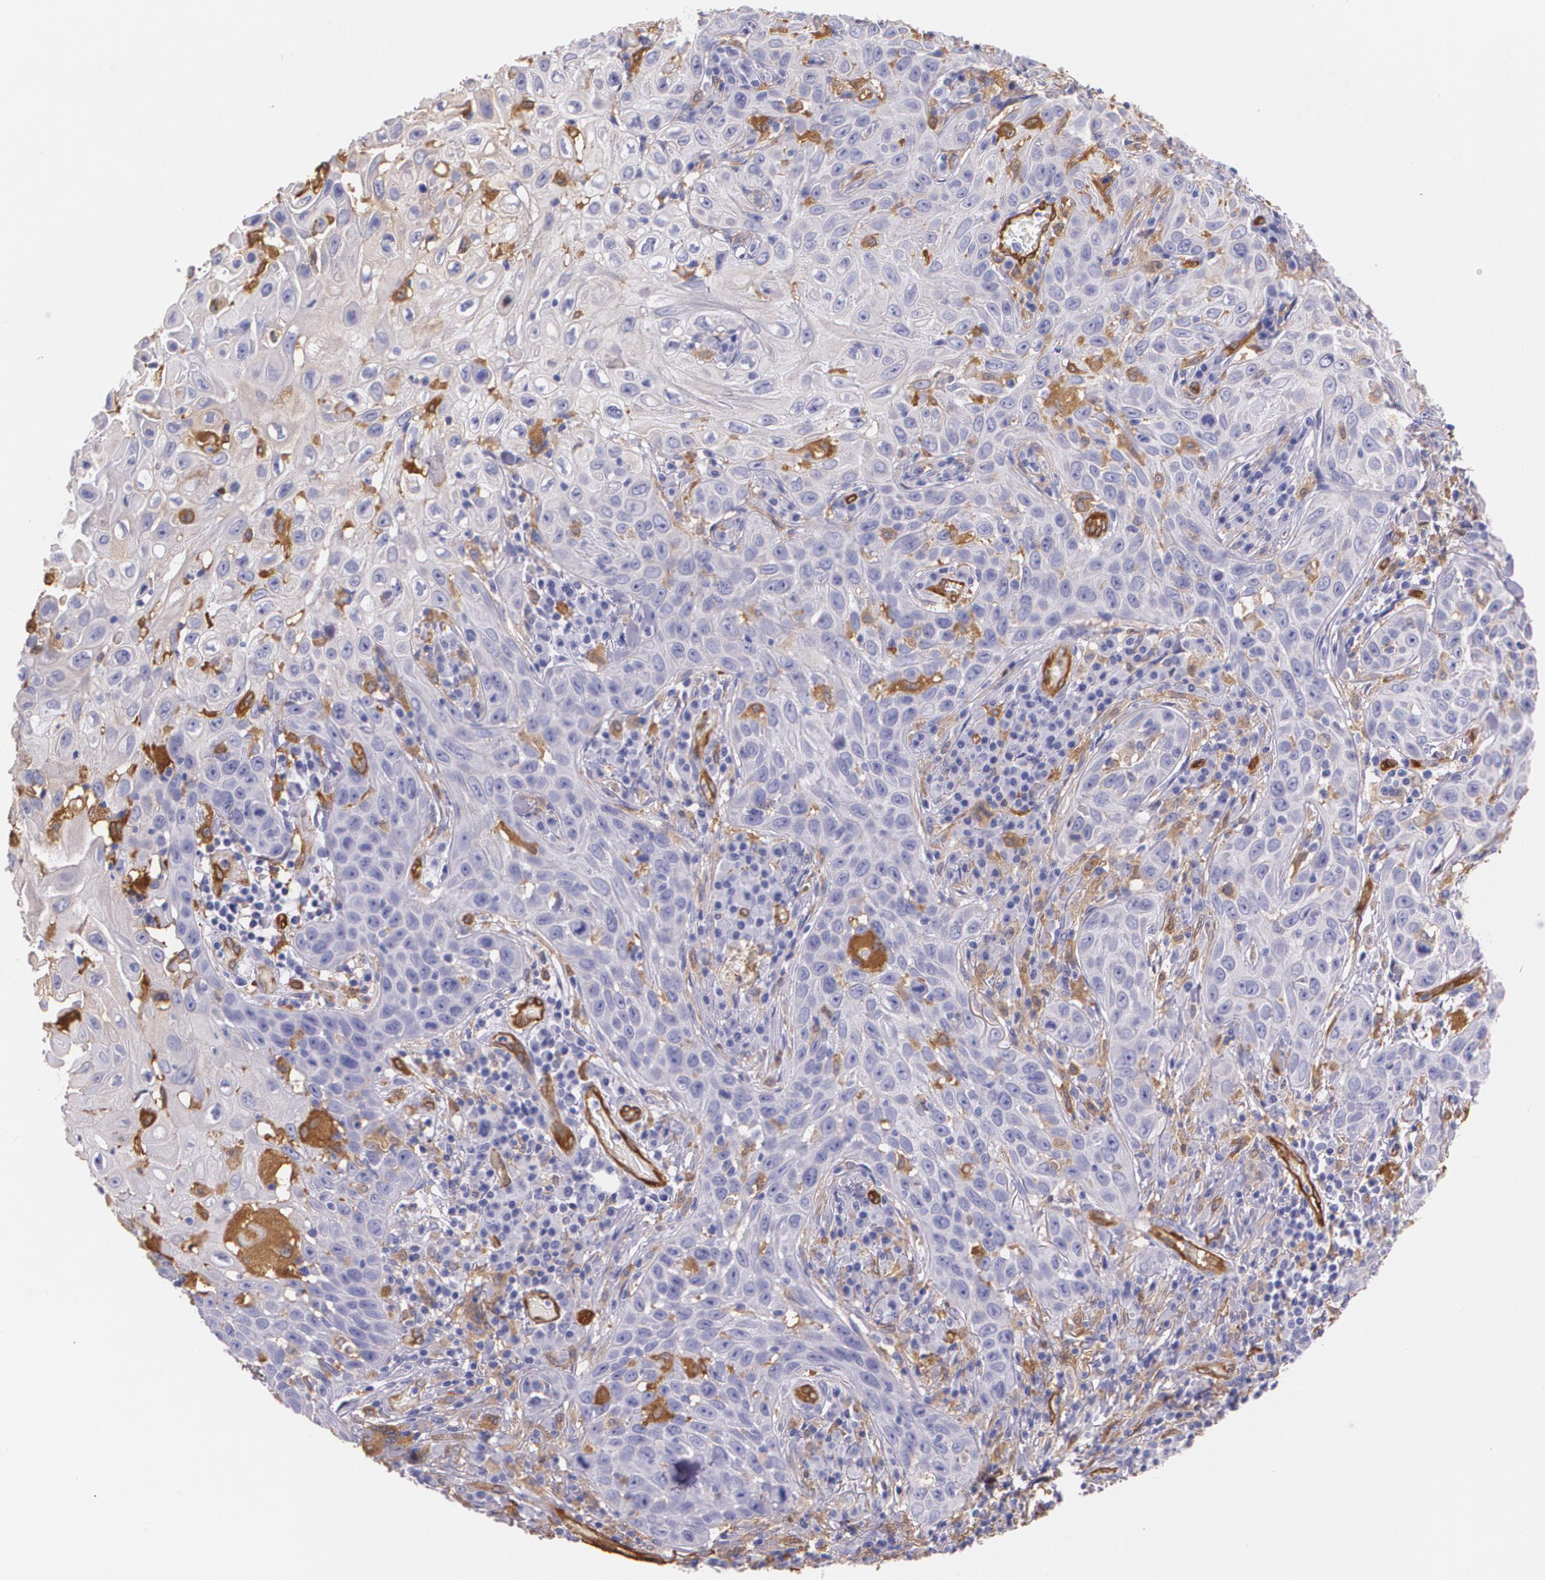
{"staining": {"intensity": "negative", "quantity": "none", "location": "none"}, "tissue": "skin cancer", "cell_type": "Tumor cells", "image_type": "cancer", "snomed": [{"axis": "morphology", "description": "Squamous cell carcinoma, NOS"}, {"axis": "topography", "description": "Skin"}], "caption": "The immunohistochemistry micrograph has no significant staining in tumor cells of squamous cell carcinoma (skin) tissue. (DAB immunohistochemistry (IHC) visualized using brightfield microscopy, high magnification).", "gene": "MMP2", "patient": {"sex": "male", "age": 84}}